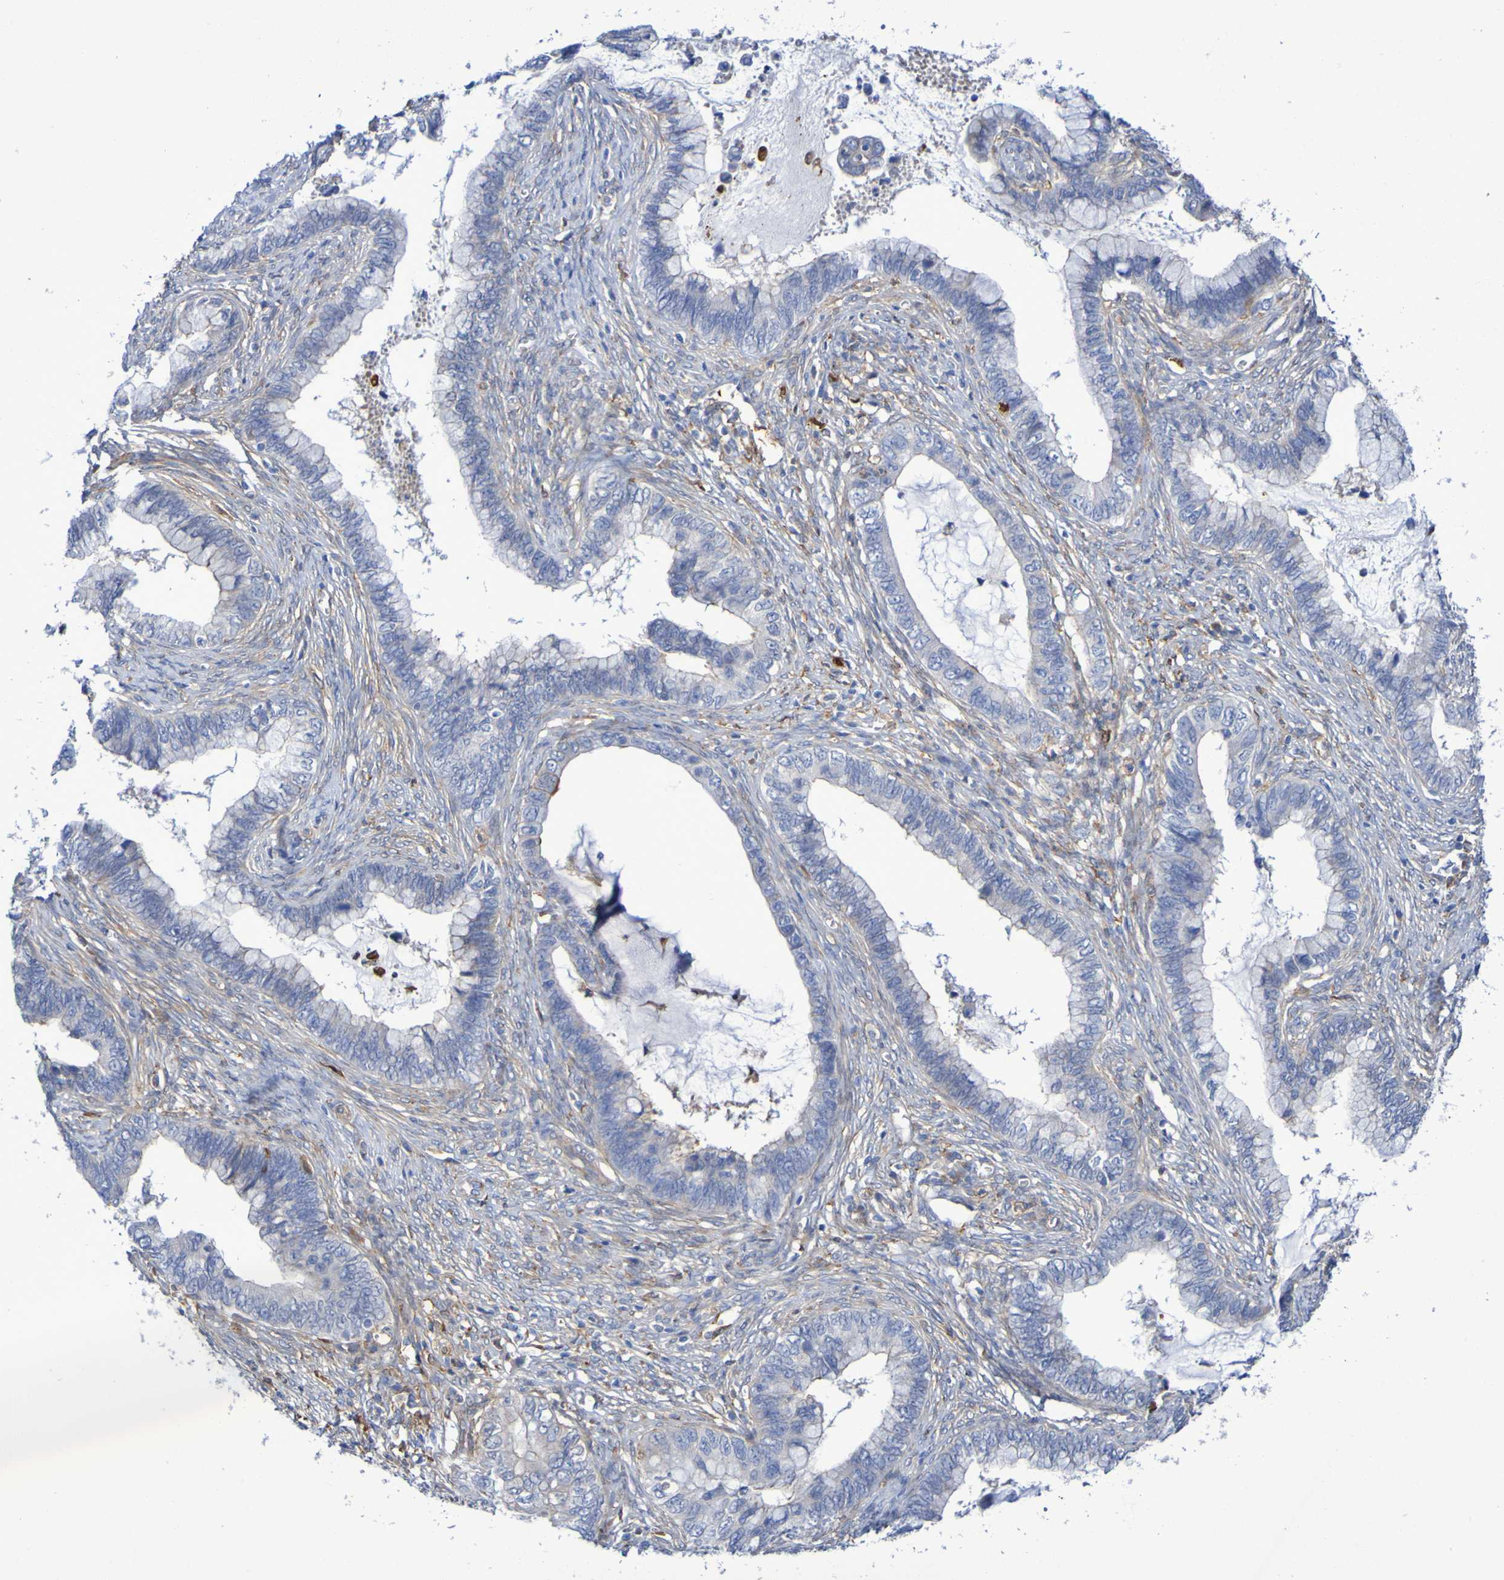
{"staining": {"intensity": "negative", "quantity": "none", "location": "none"}, "tissue": "cervical cancer", "cell_type": "Tumor cells", "image_type": "cancer", "snomed": [{"axis": "morphology", "description": "Adenocarcinoma, NOS"}, {"axis": "topography", "description": "Cervix"}], "caption": "Cervical cancer was stained to show a protein in brown. There is no significant staining in tumor cells.", "gene": "SCRG1", "patient": {"sex": "female", "age": 44}}